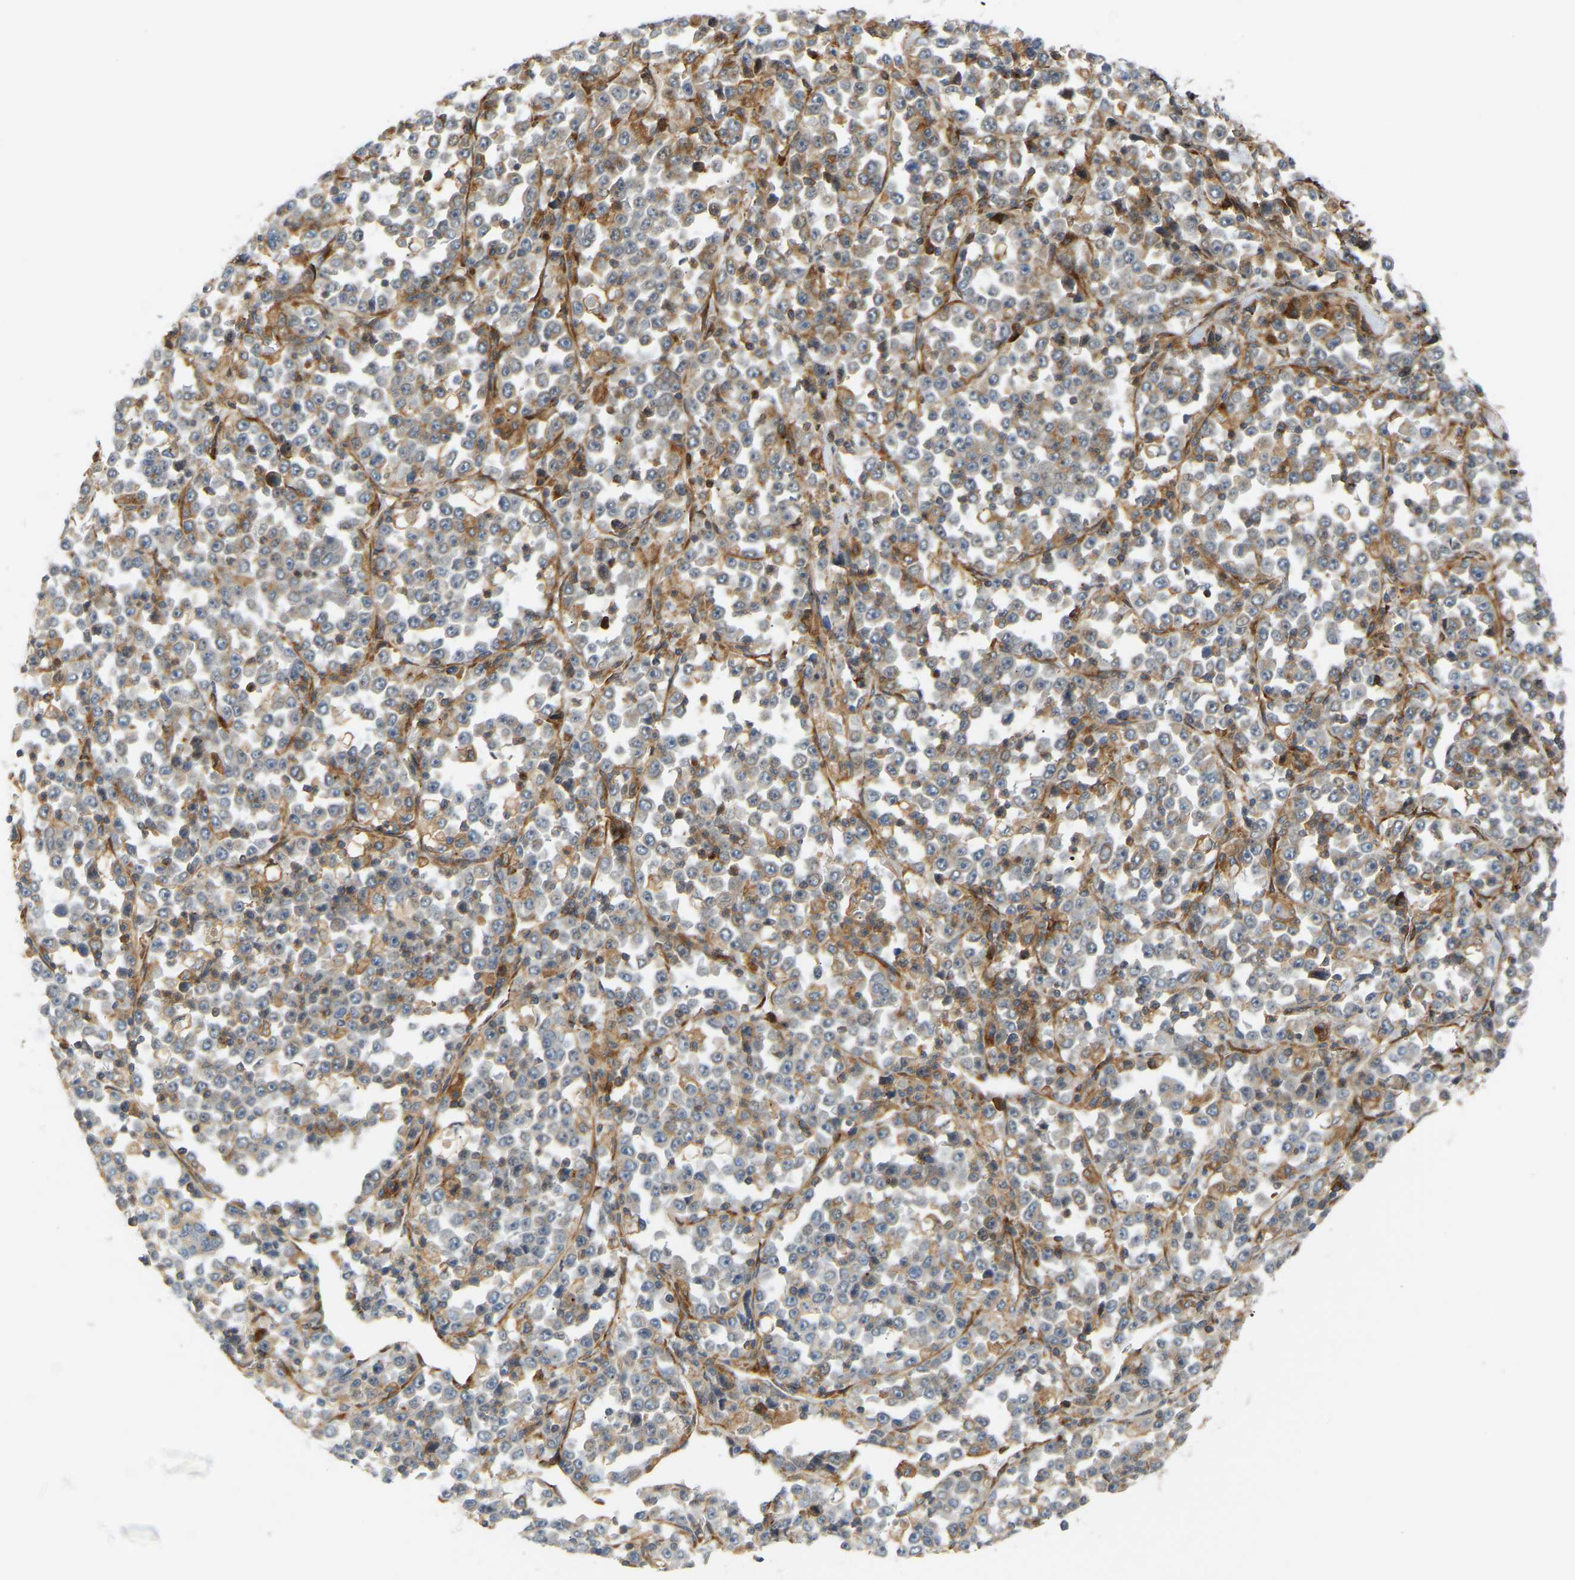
{"staining": {"intensity": "moderate", "quantity": "<25%", "location": "cytoplasmic/membranous"}, "tissue": "stomach cancer", "cell_type": "Tumor cells", "image_type": "cancer", "snomed": [{"axis": "morphology", "description": "Normal tissue, NOS"}, {"axis": "morphology", "description": "Adenocarcinoma, NOS"}, {"axis": "topography", "description": "Stomach, upper"}, {"axis": "topography", "description": "Stomach"}], "caption": "Immunohistochemical staining of stomach cancer demonstrates low levels of moderate cytoplasmic/membranous expression in about <25% of tumor cells.", "gene": "PLCG2", "patient": {"sex": "male", "age": 59}}